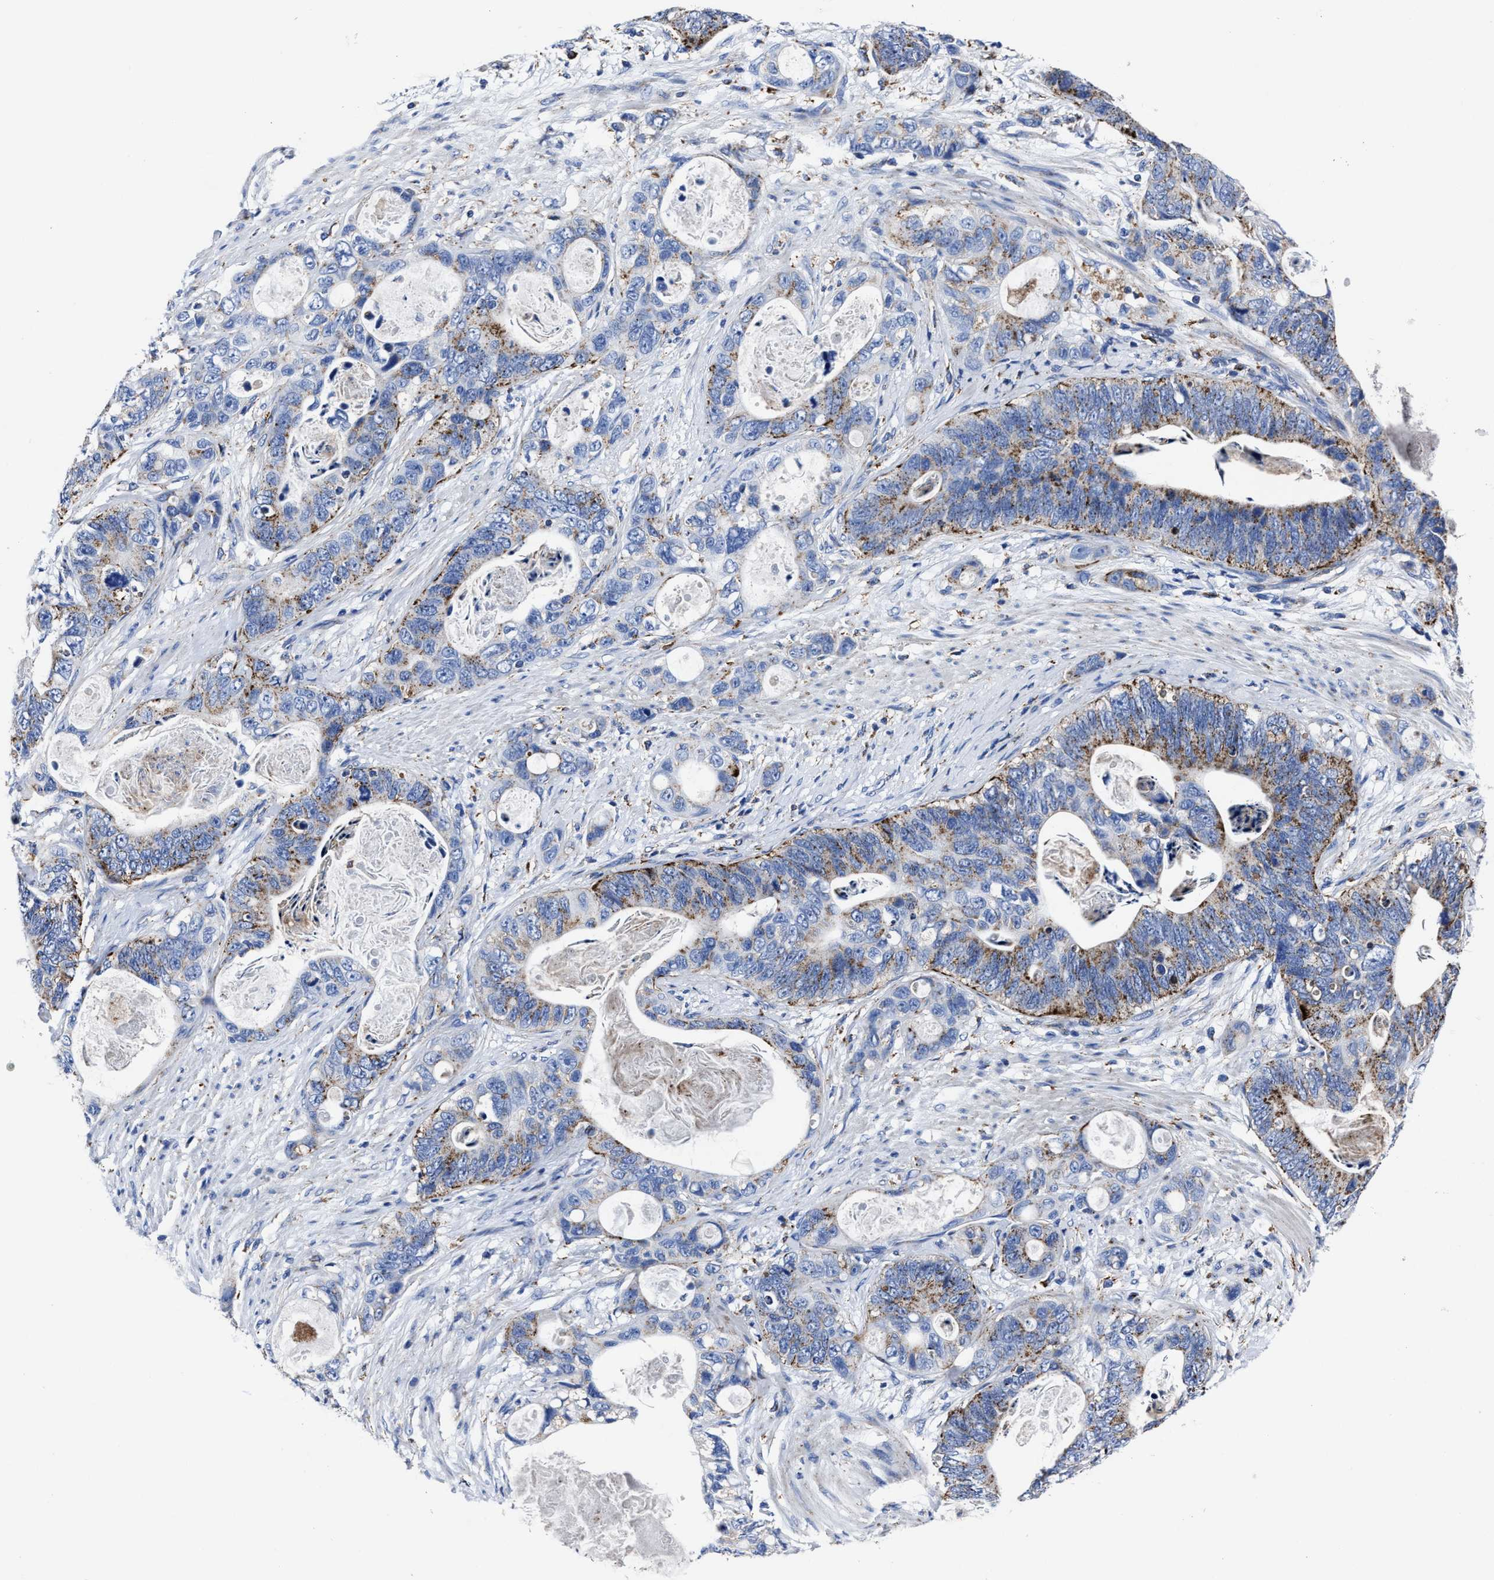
{"staining": {"intensity": "moderate", "quantity": "25%-75%", "location": "cytoplasmic/membranous"}, "tissue": "stomach cancer", "cell_type": "Tumor cells", "image_type": "cancer", "snomed": [{"axis": "morphology", "description": "Normal tissue, NOS"}, {"axis": "morphology", "description": "Adenocarcinoma, NOS"}, {"axis": "topography", "description": "Stomach"}], "caption": "Tumor cells show medium levels of moderate cytoplasmic/membranous expression in approximately 25%-75% of cells in human stomach cancer (adenocarcinoma). (brown staining indicates protein expression, while blue staining denotes nuclei).", "gene": "LAMTOR4", "patient": {"sex": "female", "age": 89}}